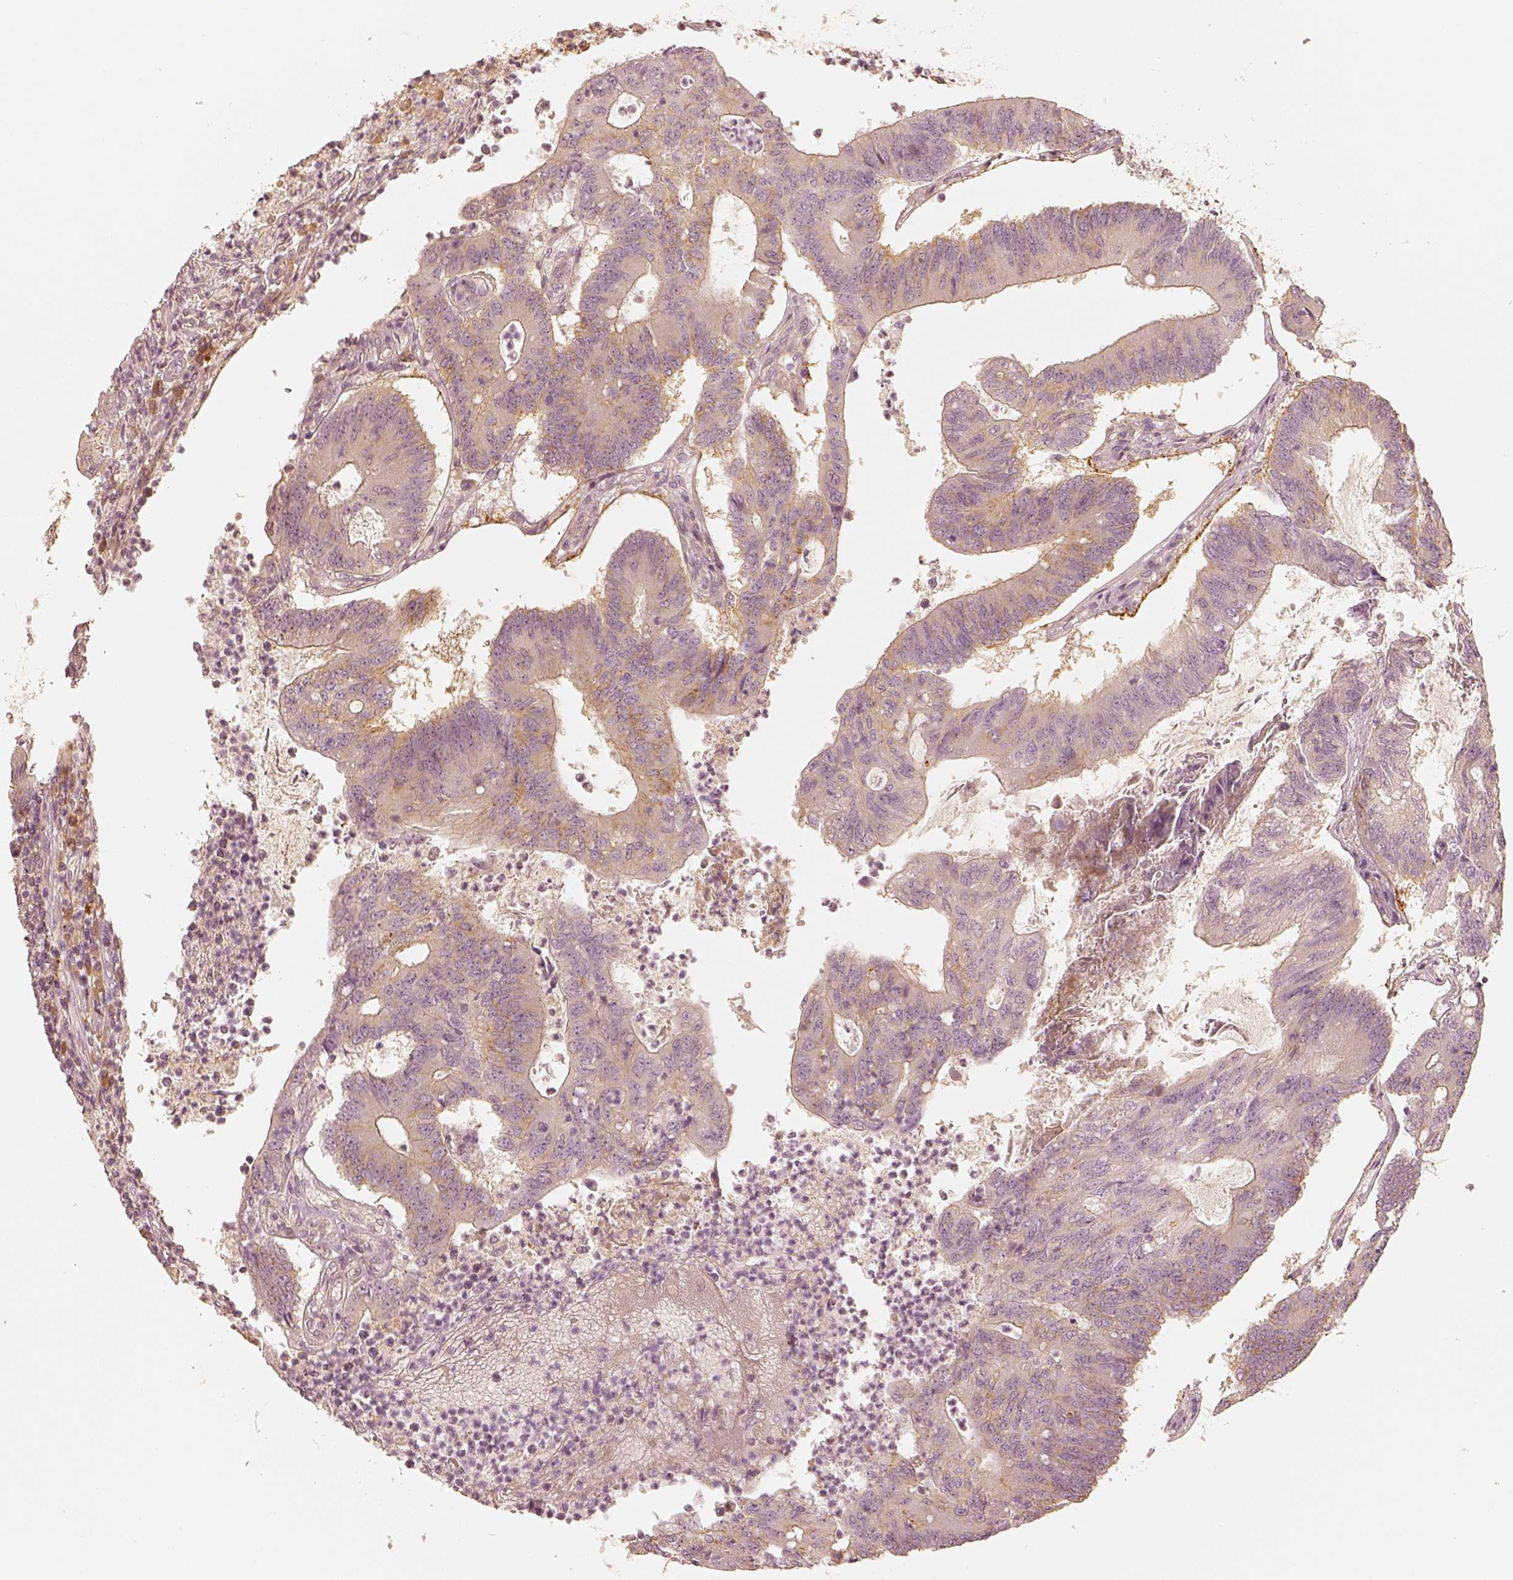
{"staining": {"intensity": "moderate", "quantity": "25%-75%", "location": "cytoplasmic/membranous"}, "tissue": "colorectal cancer", "cell_type": "Tumor cells", "image_type": "cancer", "snomed": [{"axis": "morphology", "description": "Adenocarcinoma, NOS"}, {"axis": "topography", "description": "Colon"}], "caption": "This micrograph displays immunohistochemistry staining of human colorectal adenocarcinoma, with medium moderate cytoplasmic/membranous positivity in about 25%-75% of tumor cells.", "gene": "GORASP2", "patient": {"sex": "female", "age": 70}}